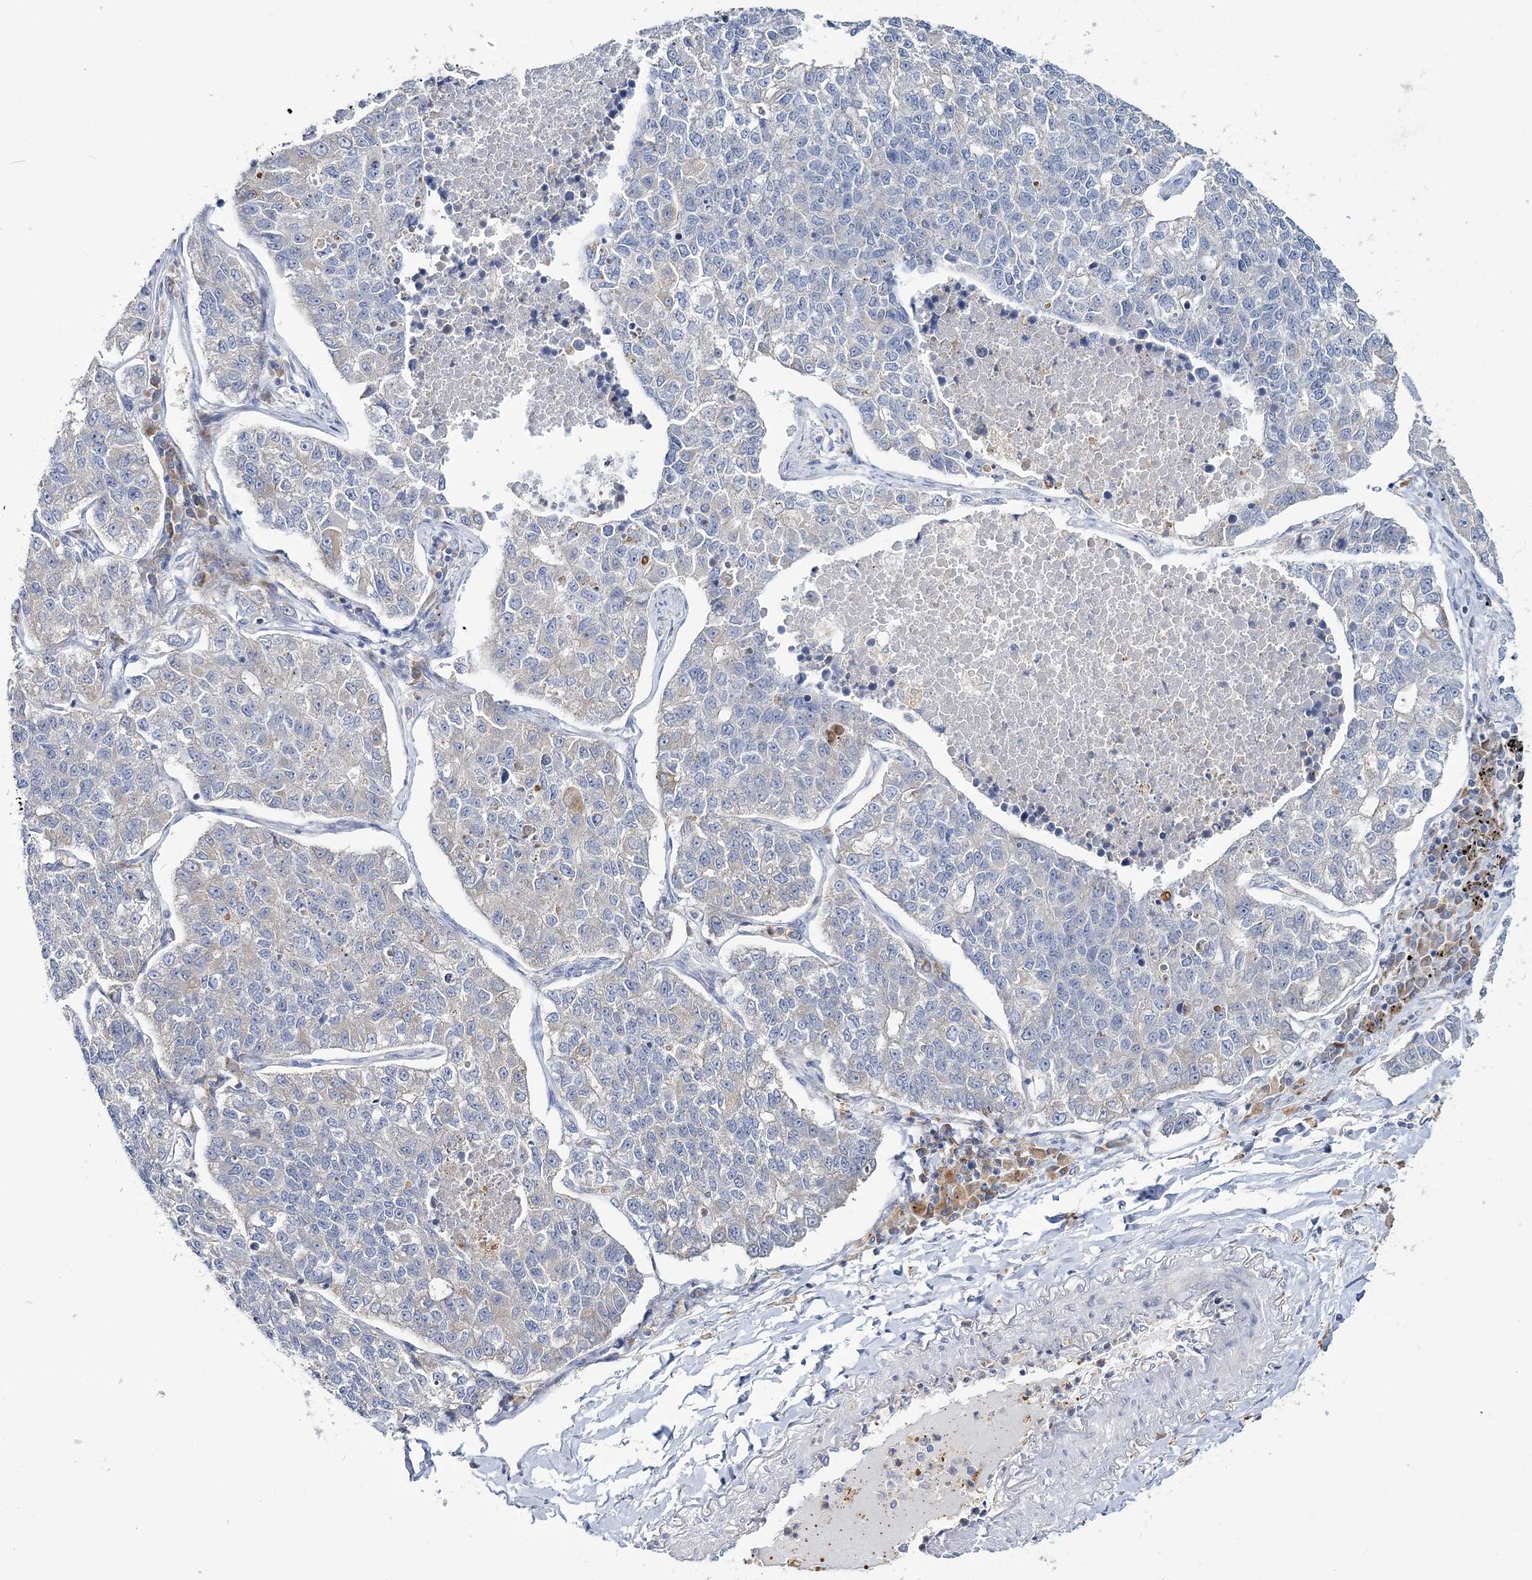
{"staining": {"intensity": "negative", "quantity": "none", "location": "none"}, "tissue": "lung cancer", "cell_type": "Tumor cells", "image_type": "cancer", "snomed": [{"axis": "morphology", "description": "Adenocarcinoma, NOS"}, {"axis": "topography", "description": "Lung"}], "caption": "Photomicrograph shows no significant protein staining in tumor cells of lung cancer (adenocarcinoma). (Brightfield microscopy of DAB immunohistochemistry (IHC) at high magnification).", "gene": "ATP11B", "patient": {"sex": "male", "age": 49}}